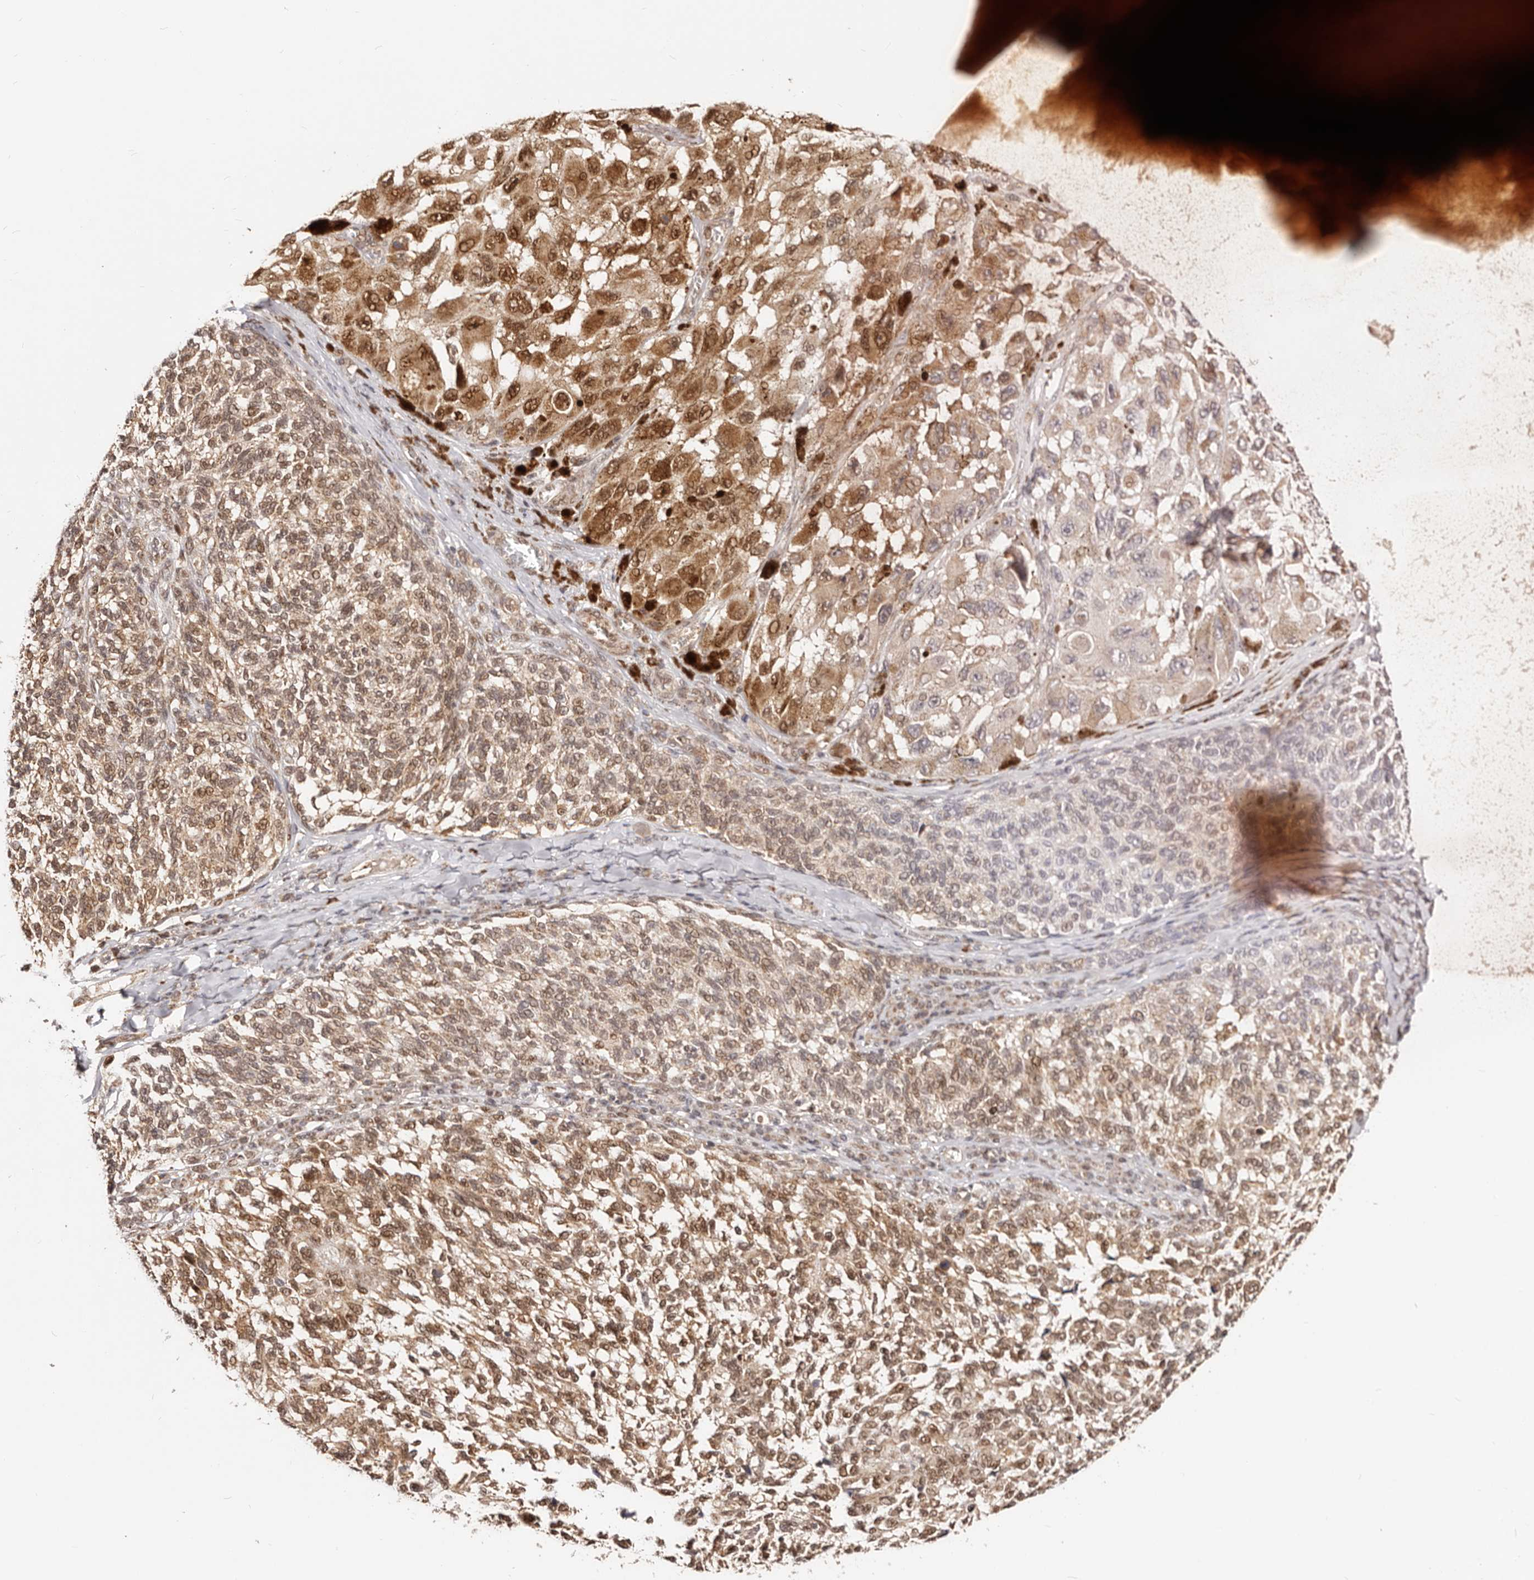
{"staining": {"intensity": "strong", "quantity": ">75%", "location": "cytoplasmic/membranous,nuclear"}, "tissue": "melanoma", "cell_type": "Tumor cells", "image_type": "cancer", "snomed": [{"axis": "morphology", "description": "Malignant melanoma, NOS"}, {"axis": "topography", "description": "Skin"}], "caption": "Protein staining by immunohistochemistry (IHC) exhibits strong cytoplasmic/membranous and nuclear expression in approximately >75% of tumor cells in melanoma.", "gene": "SEC14L1", "patient": {"sex": "female", "age": 73}}